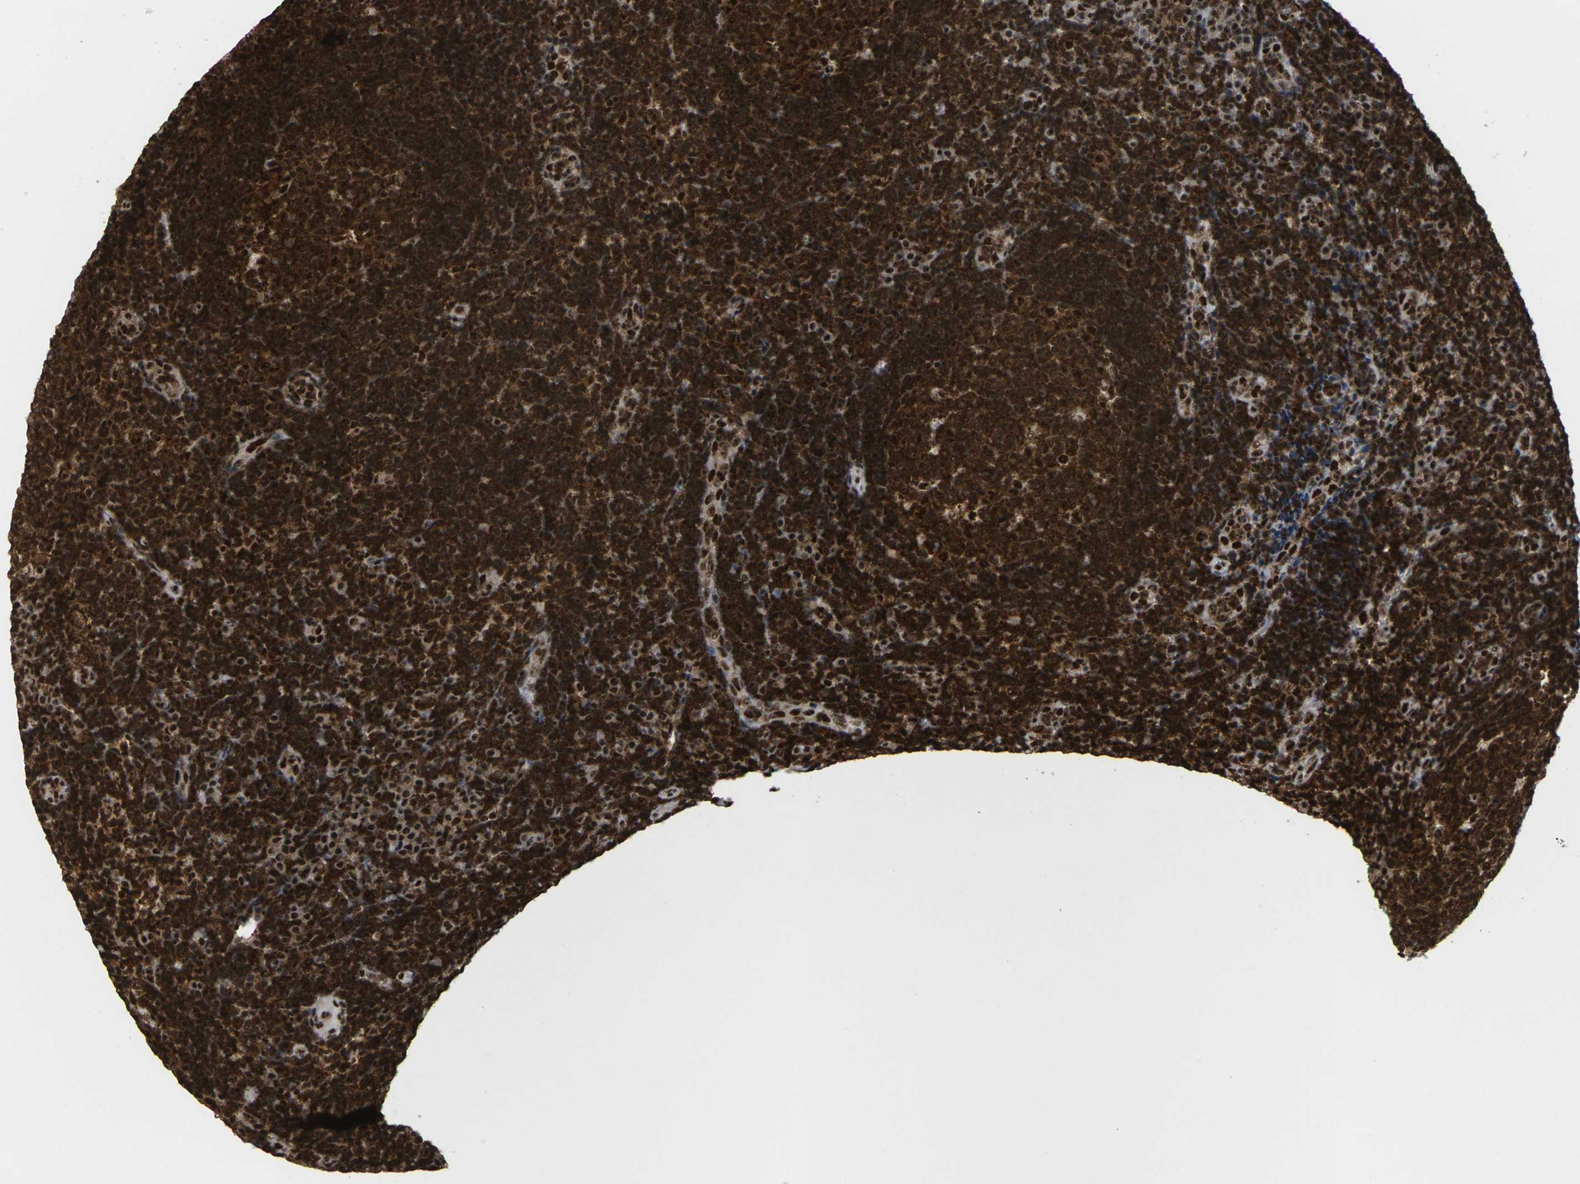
{"staining": {"intensity": "strong", "quantity": ">75%", "location": "cytoplasmic/membranous,nuclear"}, "tissue": "tonsil", "cell_type": "Germinal center cells", "image_type": "normal", "snomed": [{"axis": "morphology", "description": "Normal tissue, NOS"}, {"axis": "topography", "description": "Tonsil"}], "caption": "Approximately >75% of germinal center cells in benign tonsil reveal strong cytoplasmic/membranous,nuclear protein staining as visualized by brown immunohistochemical staining.", "gene": "MAGOH", "patient": {"sex": "female", "age": 40}}